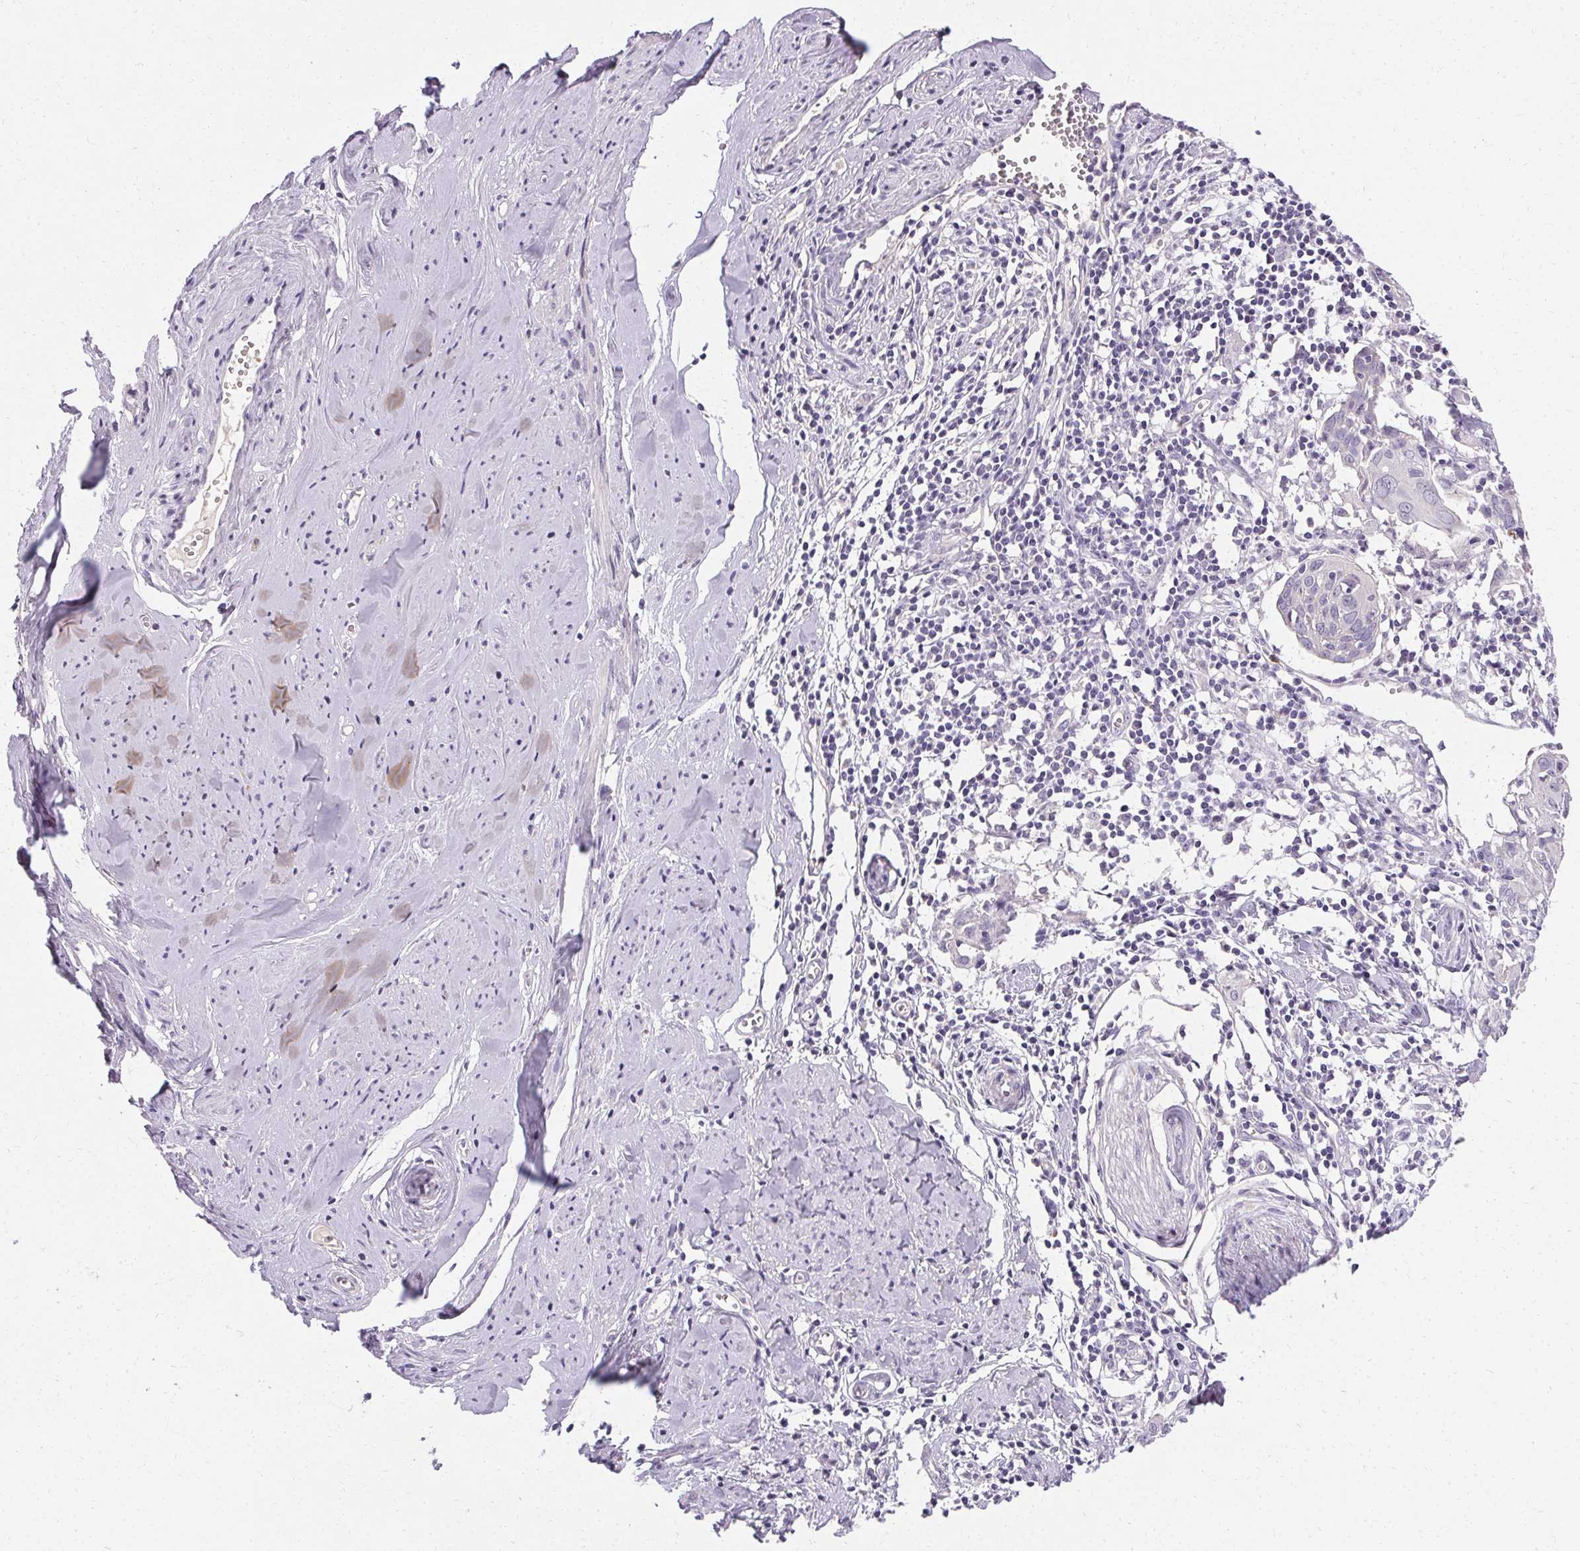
{"staining": {"intensity": "negative", "quantity": "none", "location": "none"}, "tissue": "cervical cancer", "cell_type": "Tumor cells", "image_type": "cancer", "snomed": [{"axis": "morphology", "description": "Squamous cell carcinoma, NOS"}, {"axis": "topography", "description": "Cervix"}], "caption": "High power microscopy histopathology image of an immunohistochemistry (IHC) image of squamous cell carcinoma (cervical), revealing no significant positivity in tumor cells. (DAB immunohistochemistry, high magnification).", "gene": "TRIP13", "patient": {"sex": "female", "age": 62}}